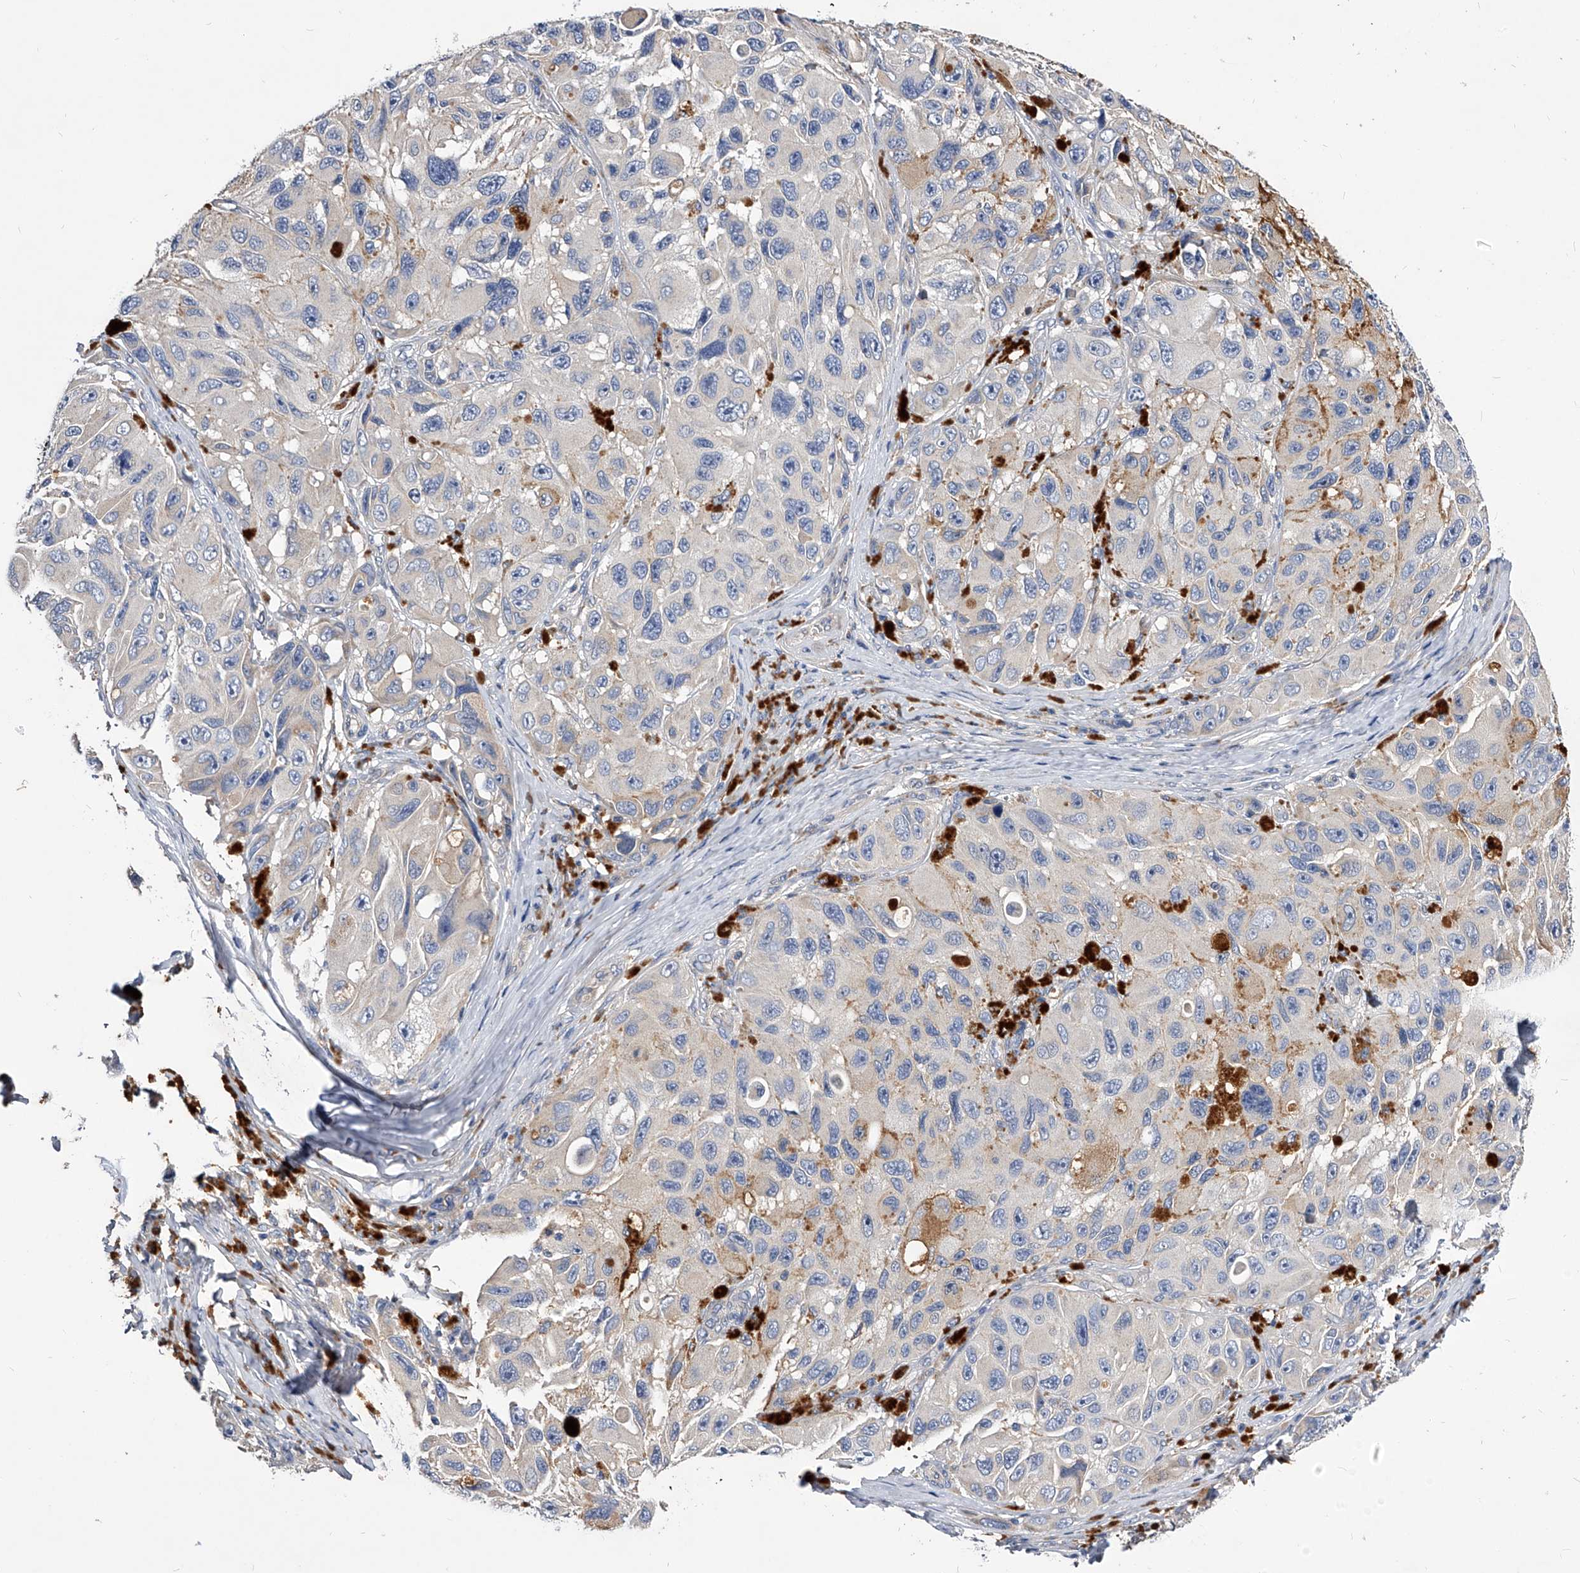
{"staining": {"intensity": "negative", "quantity": "none", "location": "none"}, "tissue": "melanoma", "cell_type": "Tumor cells", "image_type": "cancer", "snomed": [{"axis": "morphology", "description": "Malignant melanoma, NOS"}, {"axis": "topography", "description": "Skin"}], "caption": "Immunohistochemistry (IHC) photomicrograph of malignant melanoma stained for a protein (brown), which reveals no expression in tumor cells. Nuclei are stained in blue.", "gene": "ARL4C", "patient": {"sex": "female", "age": 73}}